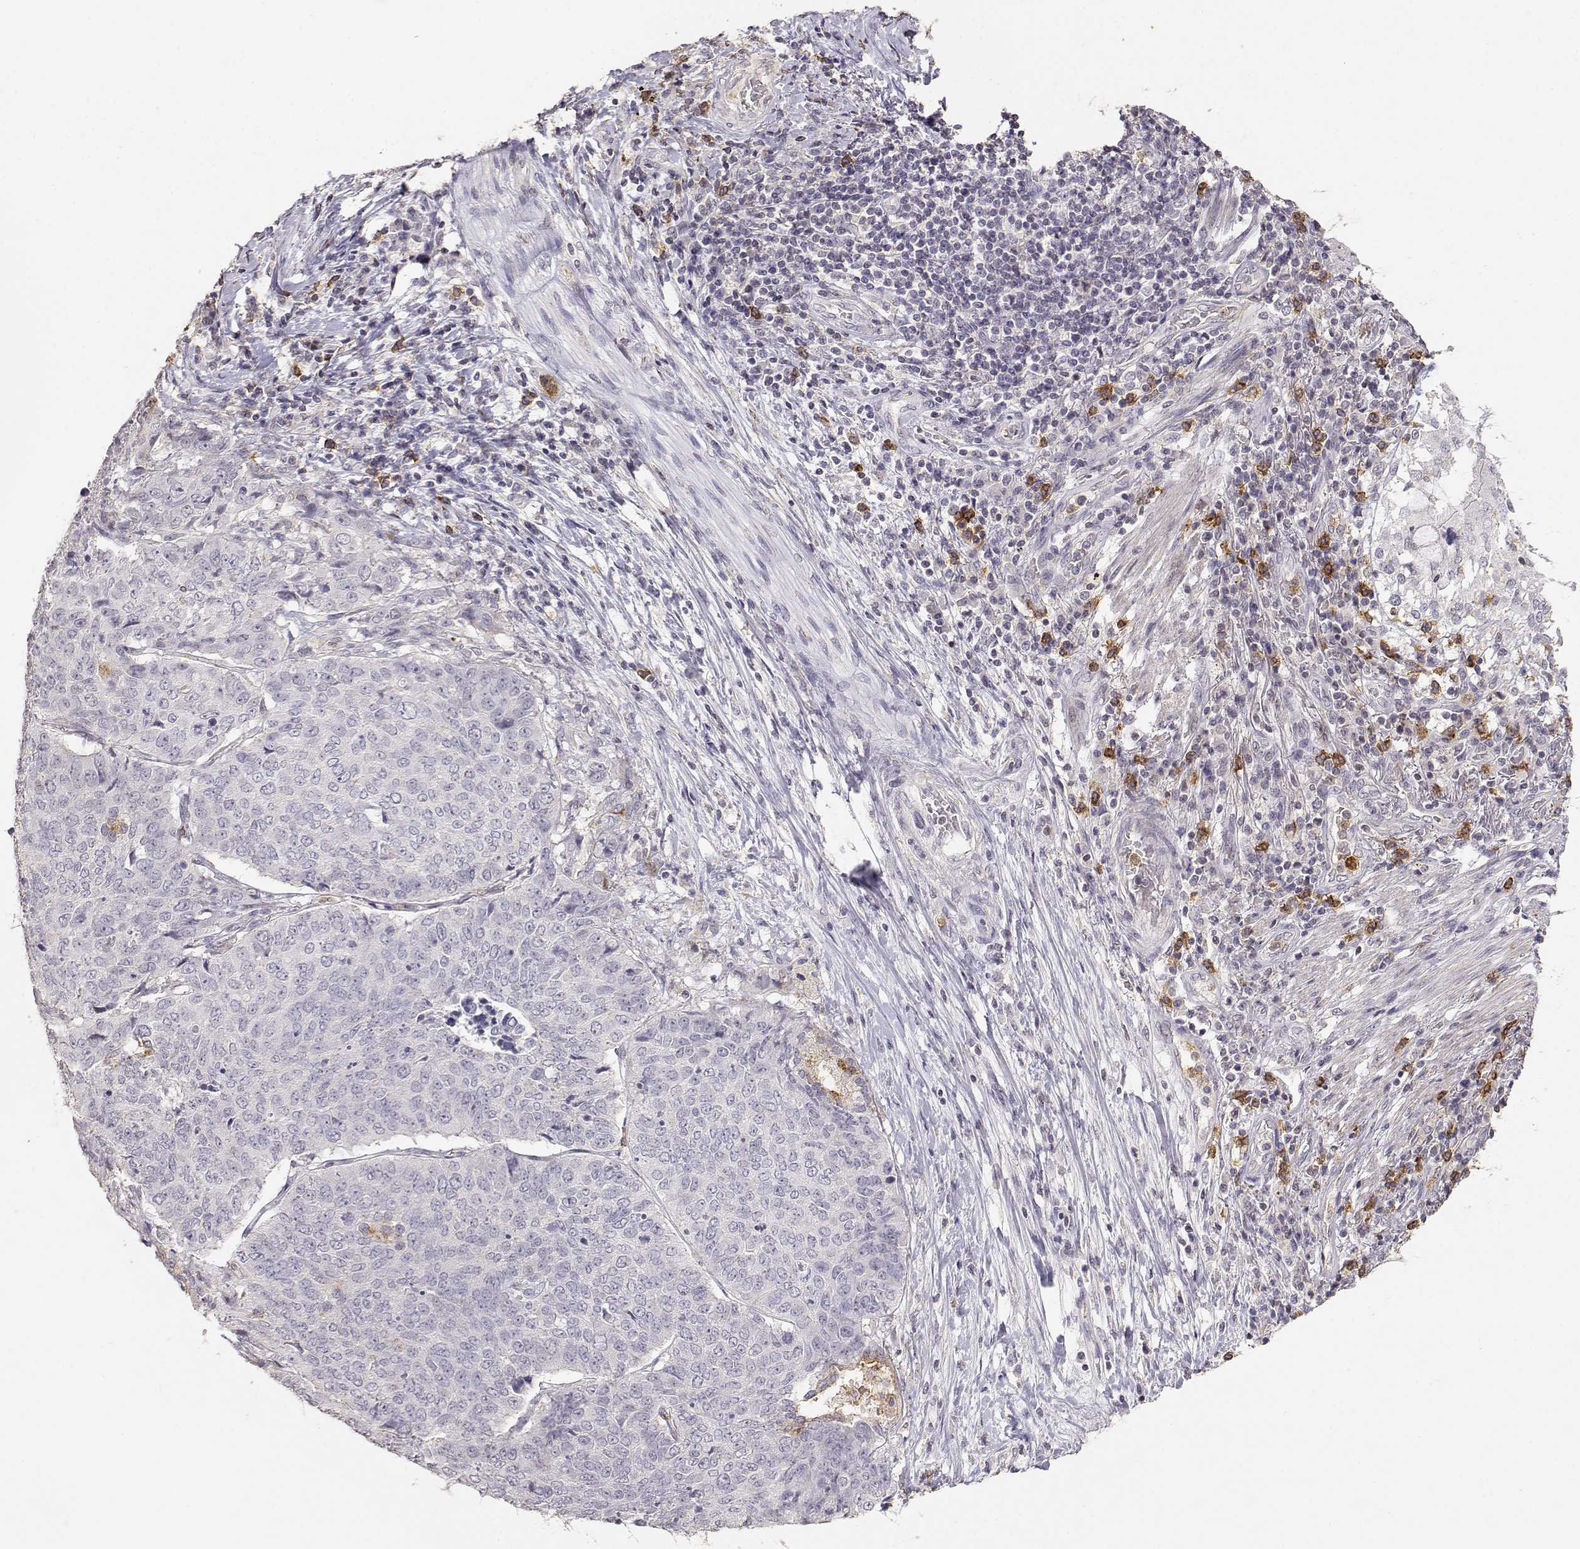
{"staining": {"intensity": "negative", "quantity": "none", "location": "none"}, "tissue": "lung cancer", "cell_type": "Tumor cells", "image_type": "cancer", "snomed": [{"axis": "morphology", "description": "Normal tissue, NOS"}, {"axis": "morphology", "description": "Squamous cell carcinoma, NOS"}, {"axis": "topography", "description": "Bronchus"}, {"axis": "topography", "description": "Lung"}], "caption": "IHC of lung squamous cell carcinoma shows no staining in tumor cells.", "gene": "TNFRSF10C", "patient": {"sex": "male", "age": 64}}